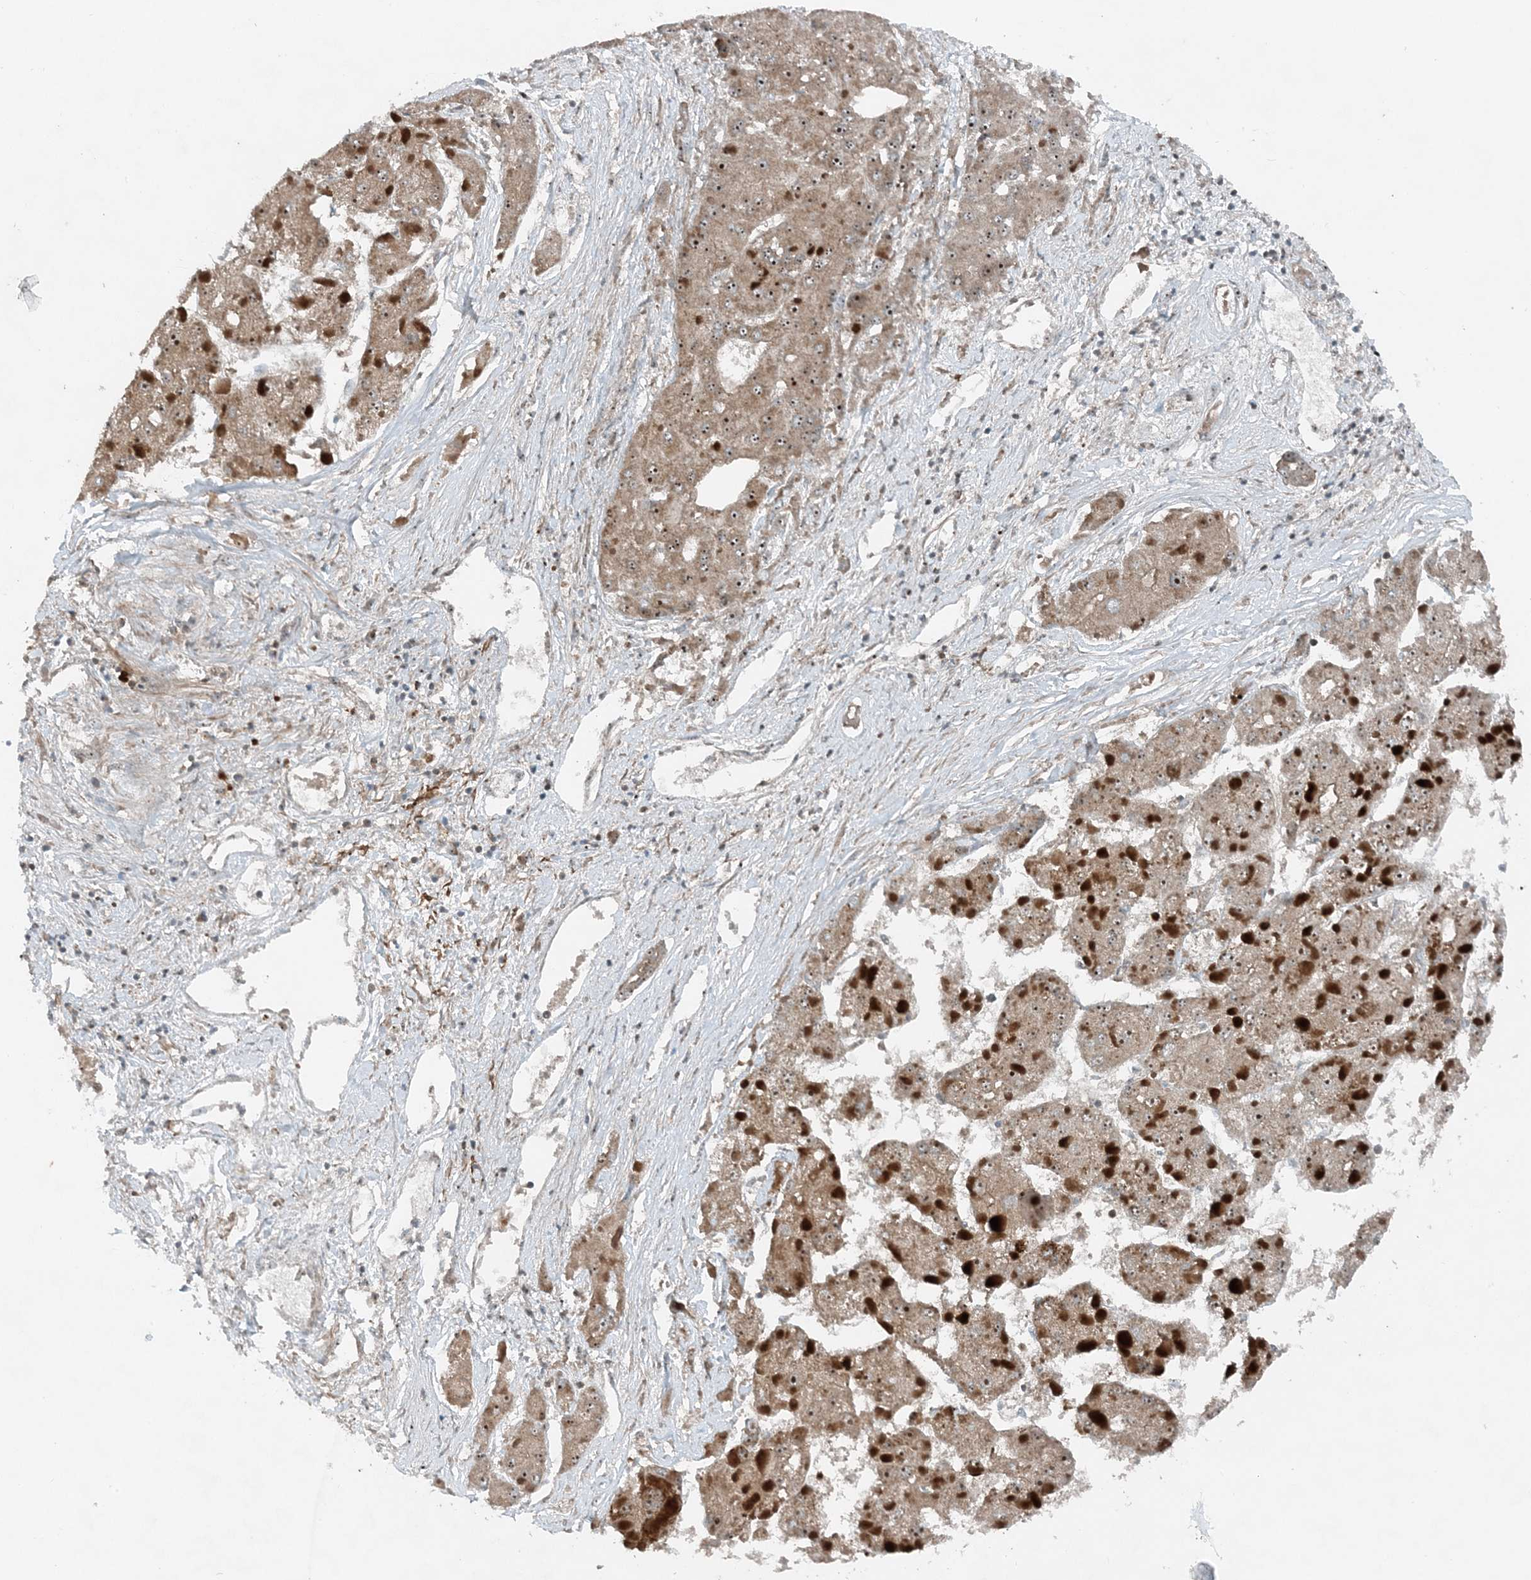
{"staining": {"intensity": "moderate", "quantity": ">75%", "location": "cytoplasmic/membranous,nuclear"}, "tissue": "liver cancer", "cell_type": "Tumor cells", "image_type": "cancer", "snomed": [{"axis": "morphology", "description": "Carcinoma, Hepatocellular, NOS"}, {"axis": "topography", "description": "Liver"}], "caption": "A photomicrograph of liver hepatocellular carcinoma stained for a protein exhibits moderate cytoplasmic/membranous and nuclear brown staining in tumor cells.", "gene": "MITD1", "patient": {"sex": "female", "age": 73}}